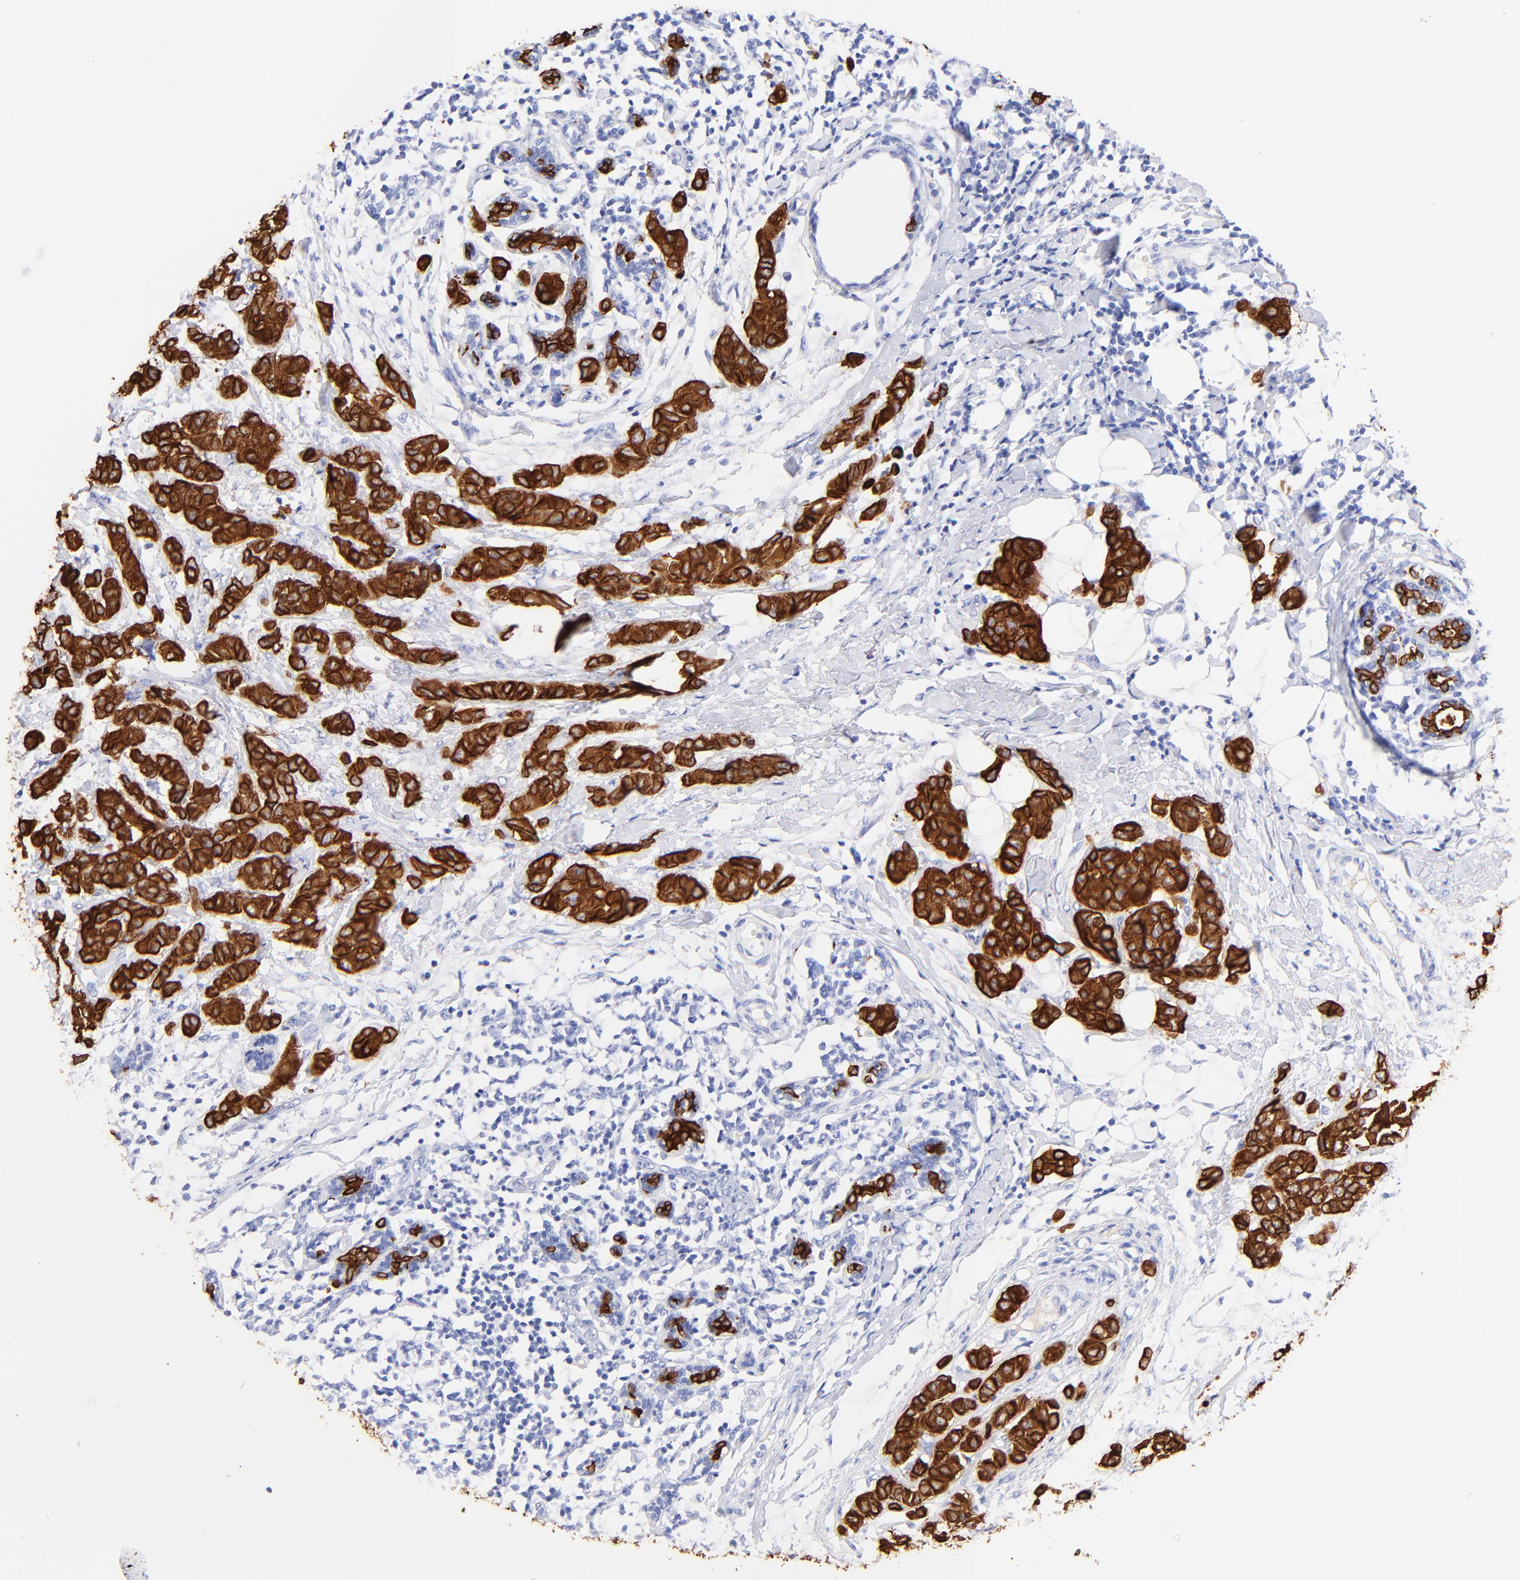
{"staining": {"intensity": "strong", "quantity": ">75%", "location": "cytoplasmic/membranous"}, "tissue": "breast cancer", "cell_type": "Tumor cells", "image_type": "cancer", "snomed": [{"axis": "morphology", "description": "Duct carcinoma"}, {"axis": "topography", "description": "Breast"}], "caption": "A high-resolution photomicrograph shows immunohistochemistry (IHC) staining of breast cancer (intraductal carcinoma), which reveals strong cytoplasmic/membranous staining in approximately >75% of tumor cells.", "gene": "KRT19", "patient": {"sex": "female", "age": 40}}